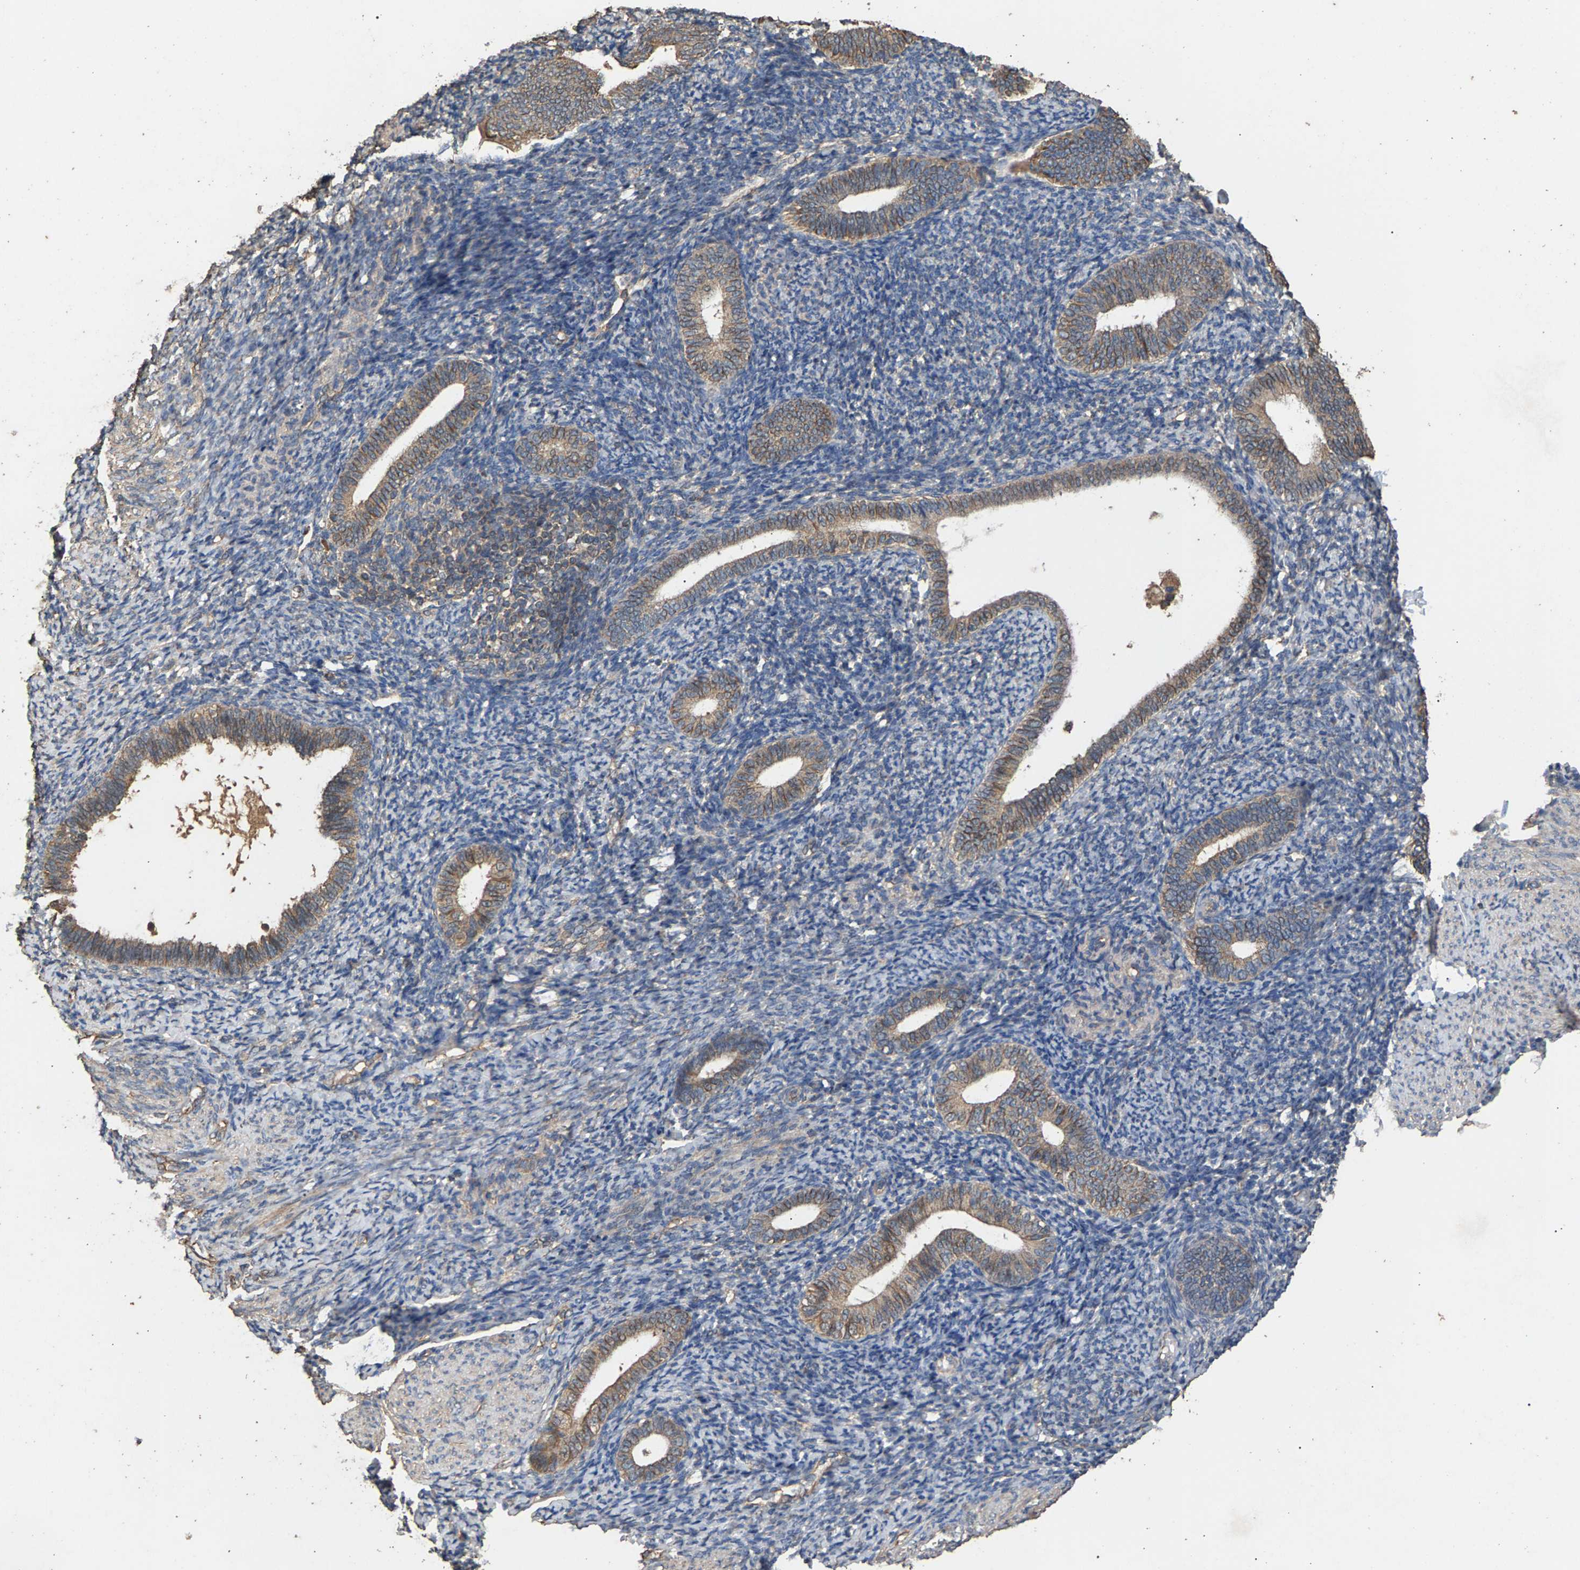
{"staining": {"intensity": "negative", "quantity": "none", "location": "none"}, "tissue": "endometrium", "cell_type": "Cells in endometrial stroma", "image_type": "normal", "snomed": [{"axis": "morphology", "description": "Normal tissue, NOS"}, {"axis": "topography", "description": "Endometrium"}], "caption": "High power microscopy histopathology image of an immunohistochemistry micrograph of unremarkable endometrium, revealing no significant expression in cells in endometrial stroma.", "gene": "HTRA3", "patient": {"sex": "female", "age": 66}}